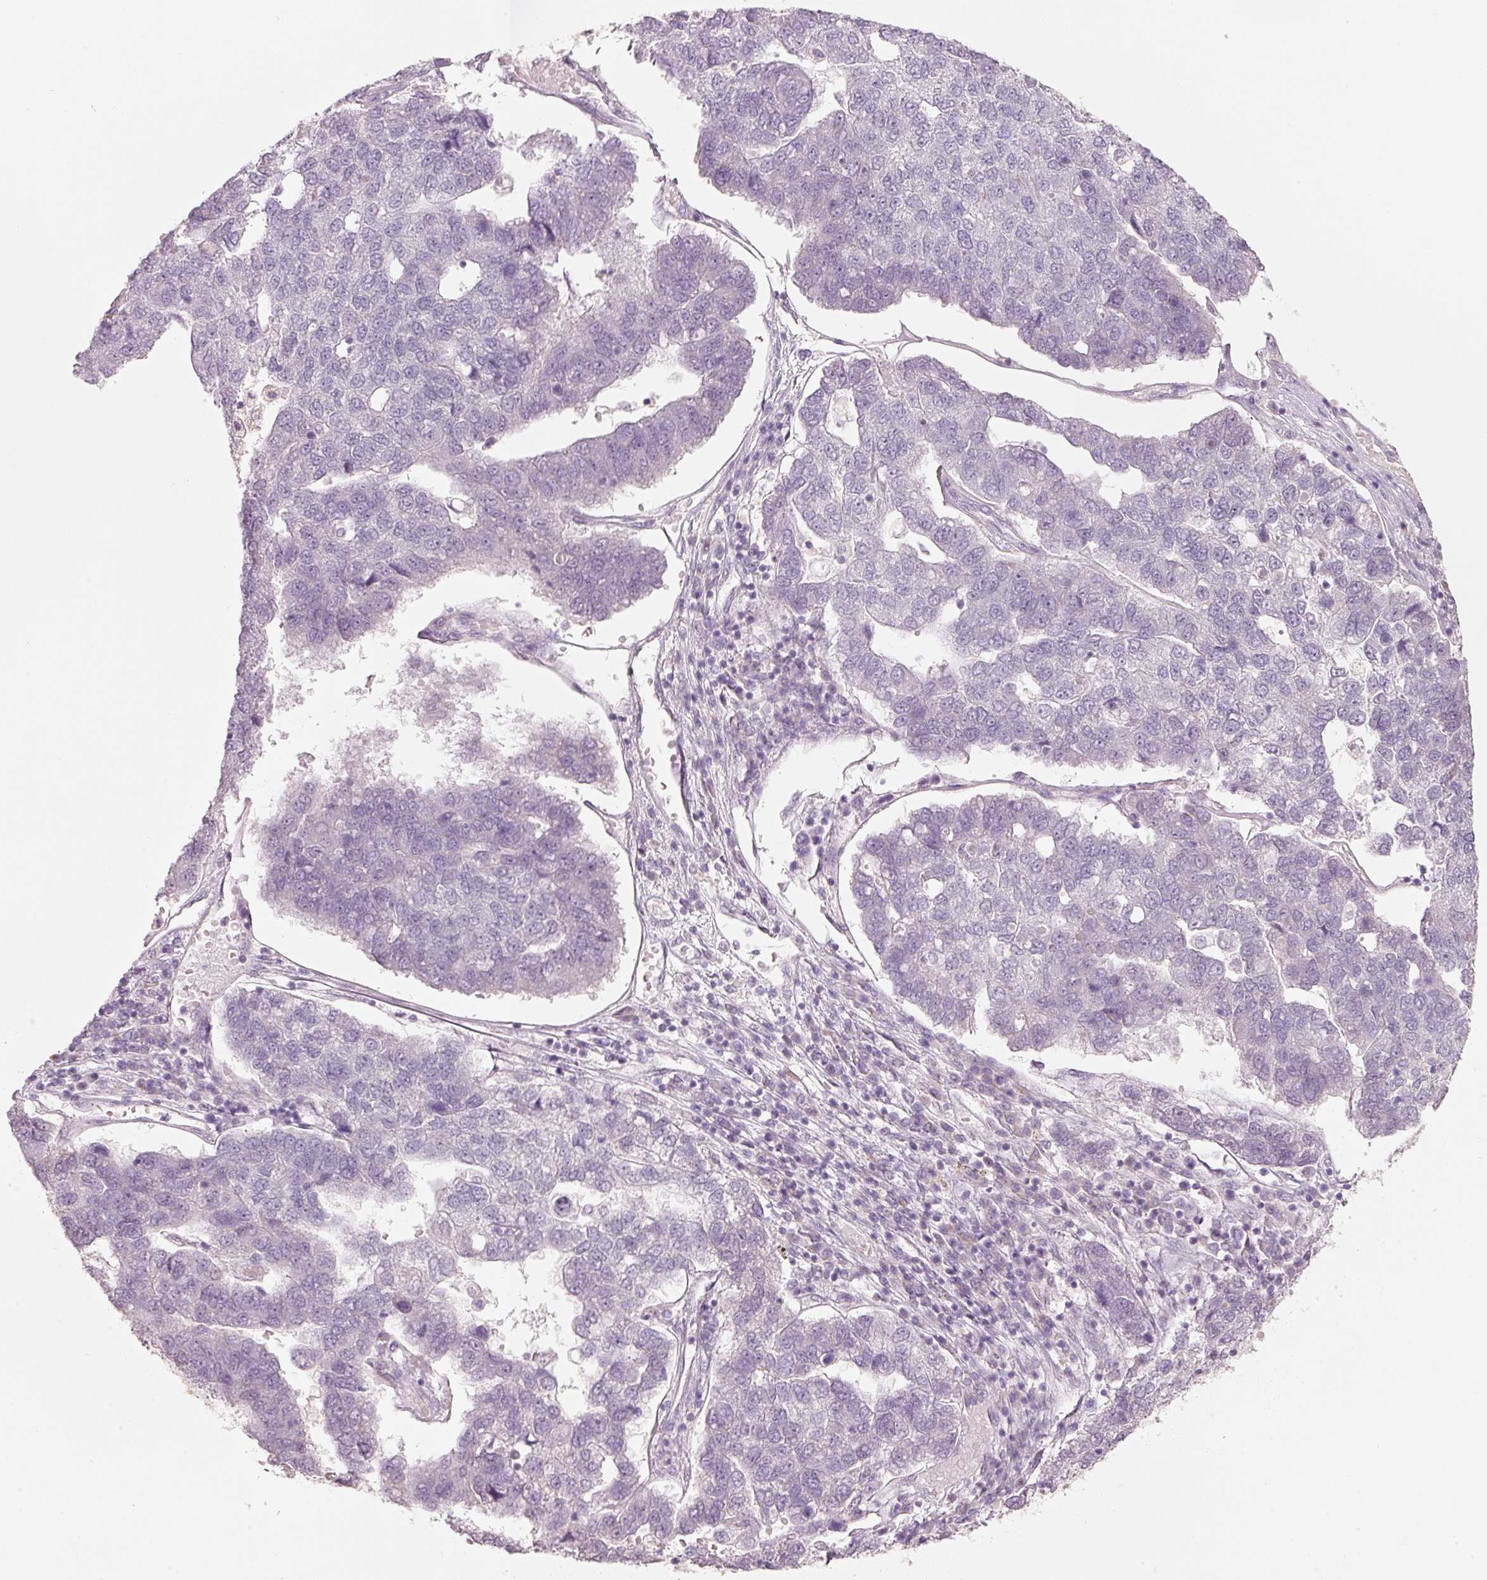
{"staining": {"intensity": "negative", "quantity": "none", "location": "none"}, "tissue": "pancreatic cancer", "cell_type": "Tumor cells", "image_type": "cancer", "snomed": [{"axis": "morphology", "description": "Adenocarcinoma, NOS"}, {"axis": "topography", "description": "Pancreas"}], "caption": "The immunohistochemistry (IHC) histopathology image has no significant positivity in tumor cells of pancreatic cancer tissue. (Brightfield microscopy of DAB immunohistochemistry at high magnification).", "gene": "STEAP1", "patient": {"sex": "female", "age": 61}}